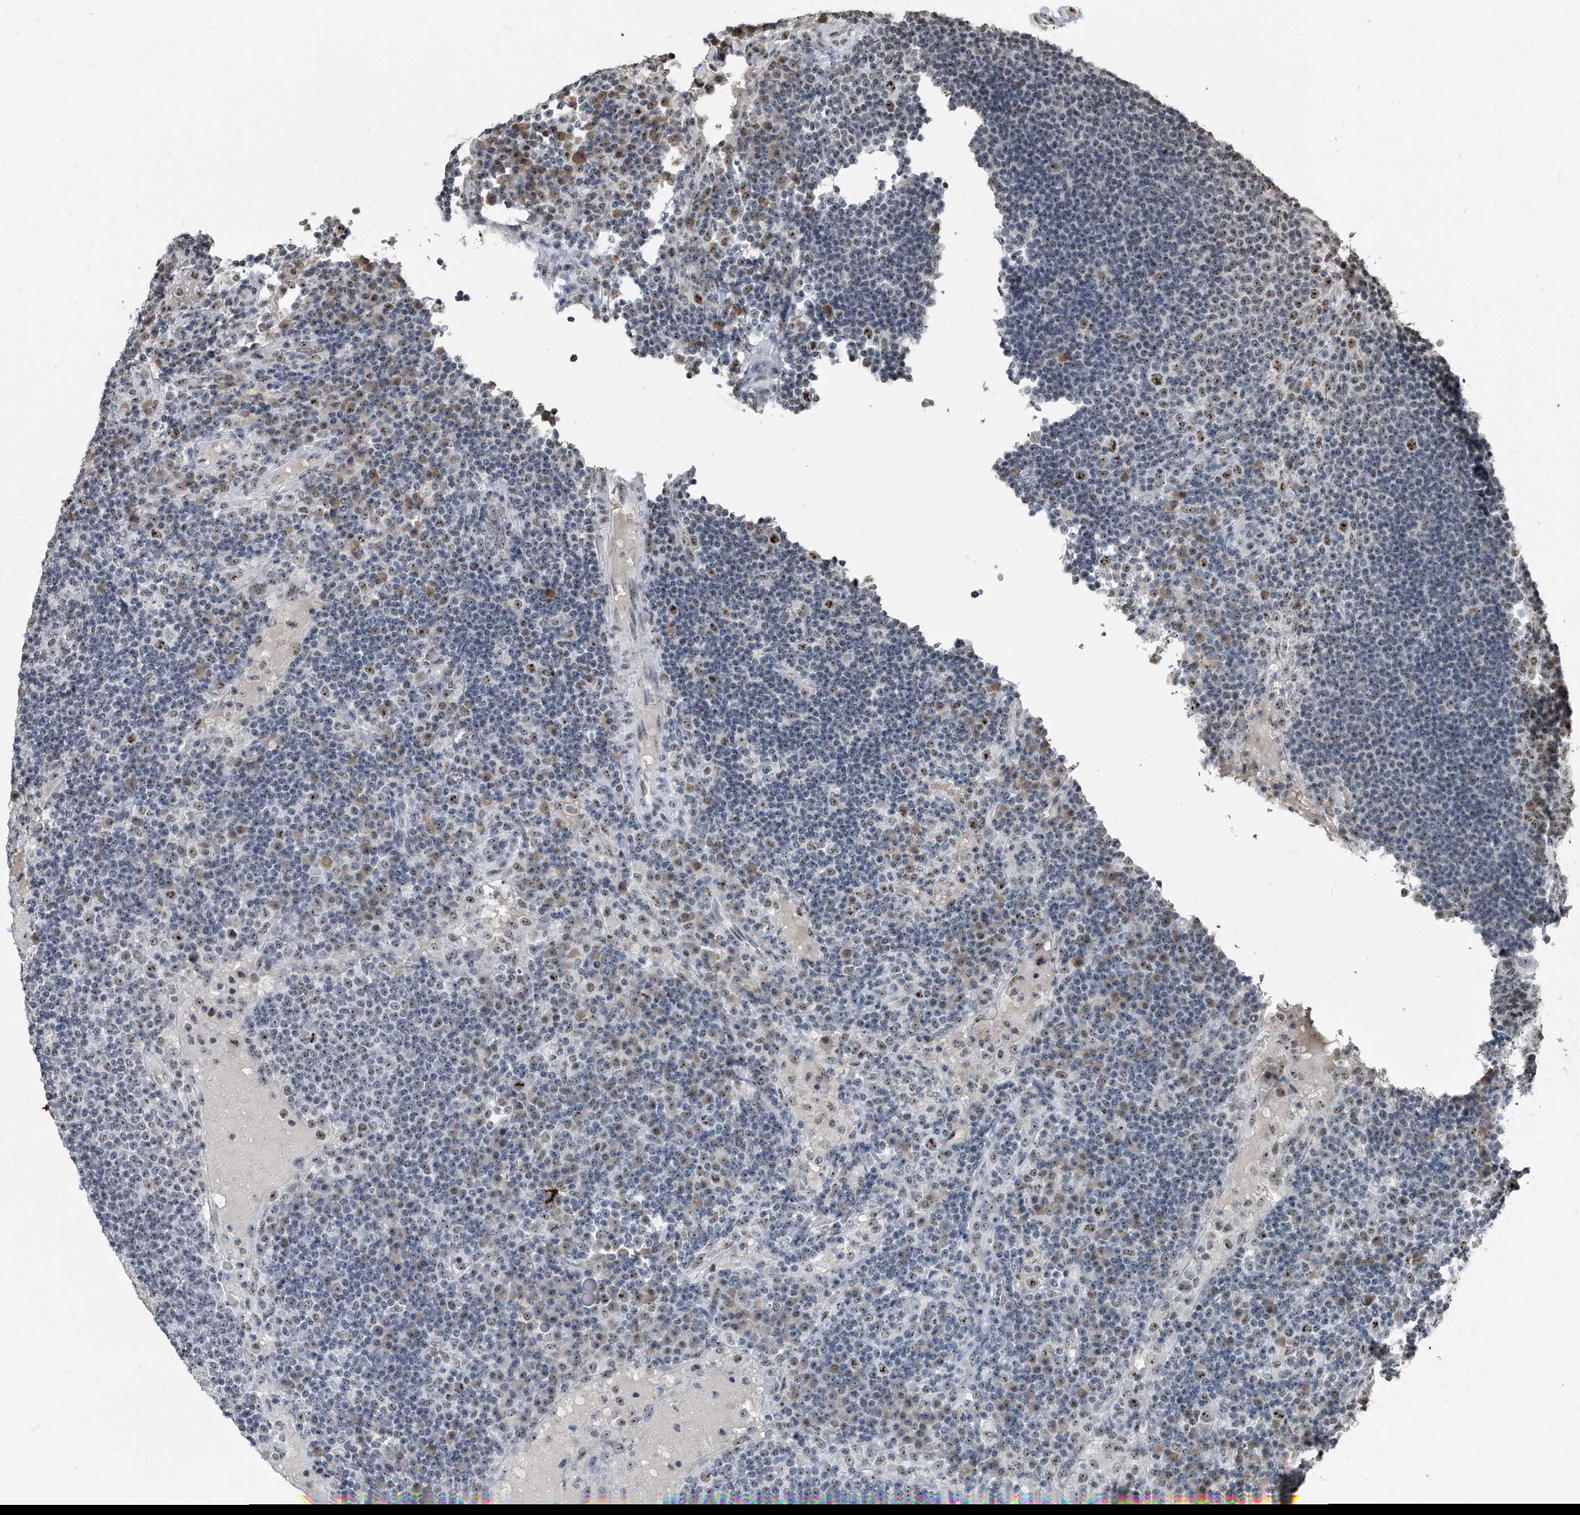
{"staining": {"intensity": "weak", "quantity": "25%-75%", "location": "nuclear"}, "tissue": "lymph node", "cell_type": "Germinal center cells", "image_type": "normal", "snomed": [{"axis": "morphology", "description": "Normal tissue, NOS"}, {"axis": "topography", "description": "Lymph node"}], "caption": "Immunohistochemistry image of unremarkable lymph node: human lymph node stained using IHC shows low levels of weak protein expression localized specifically in the nuclear of germinal center cells, appearing as a nuclear brown color.", "gene": "TCOF1", "patient": {"sex": "female", "age": 53}}